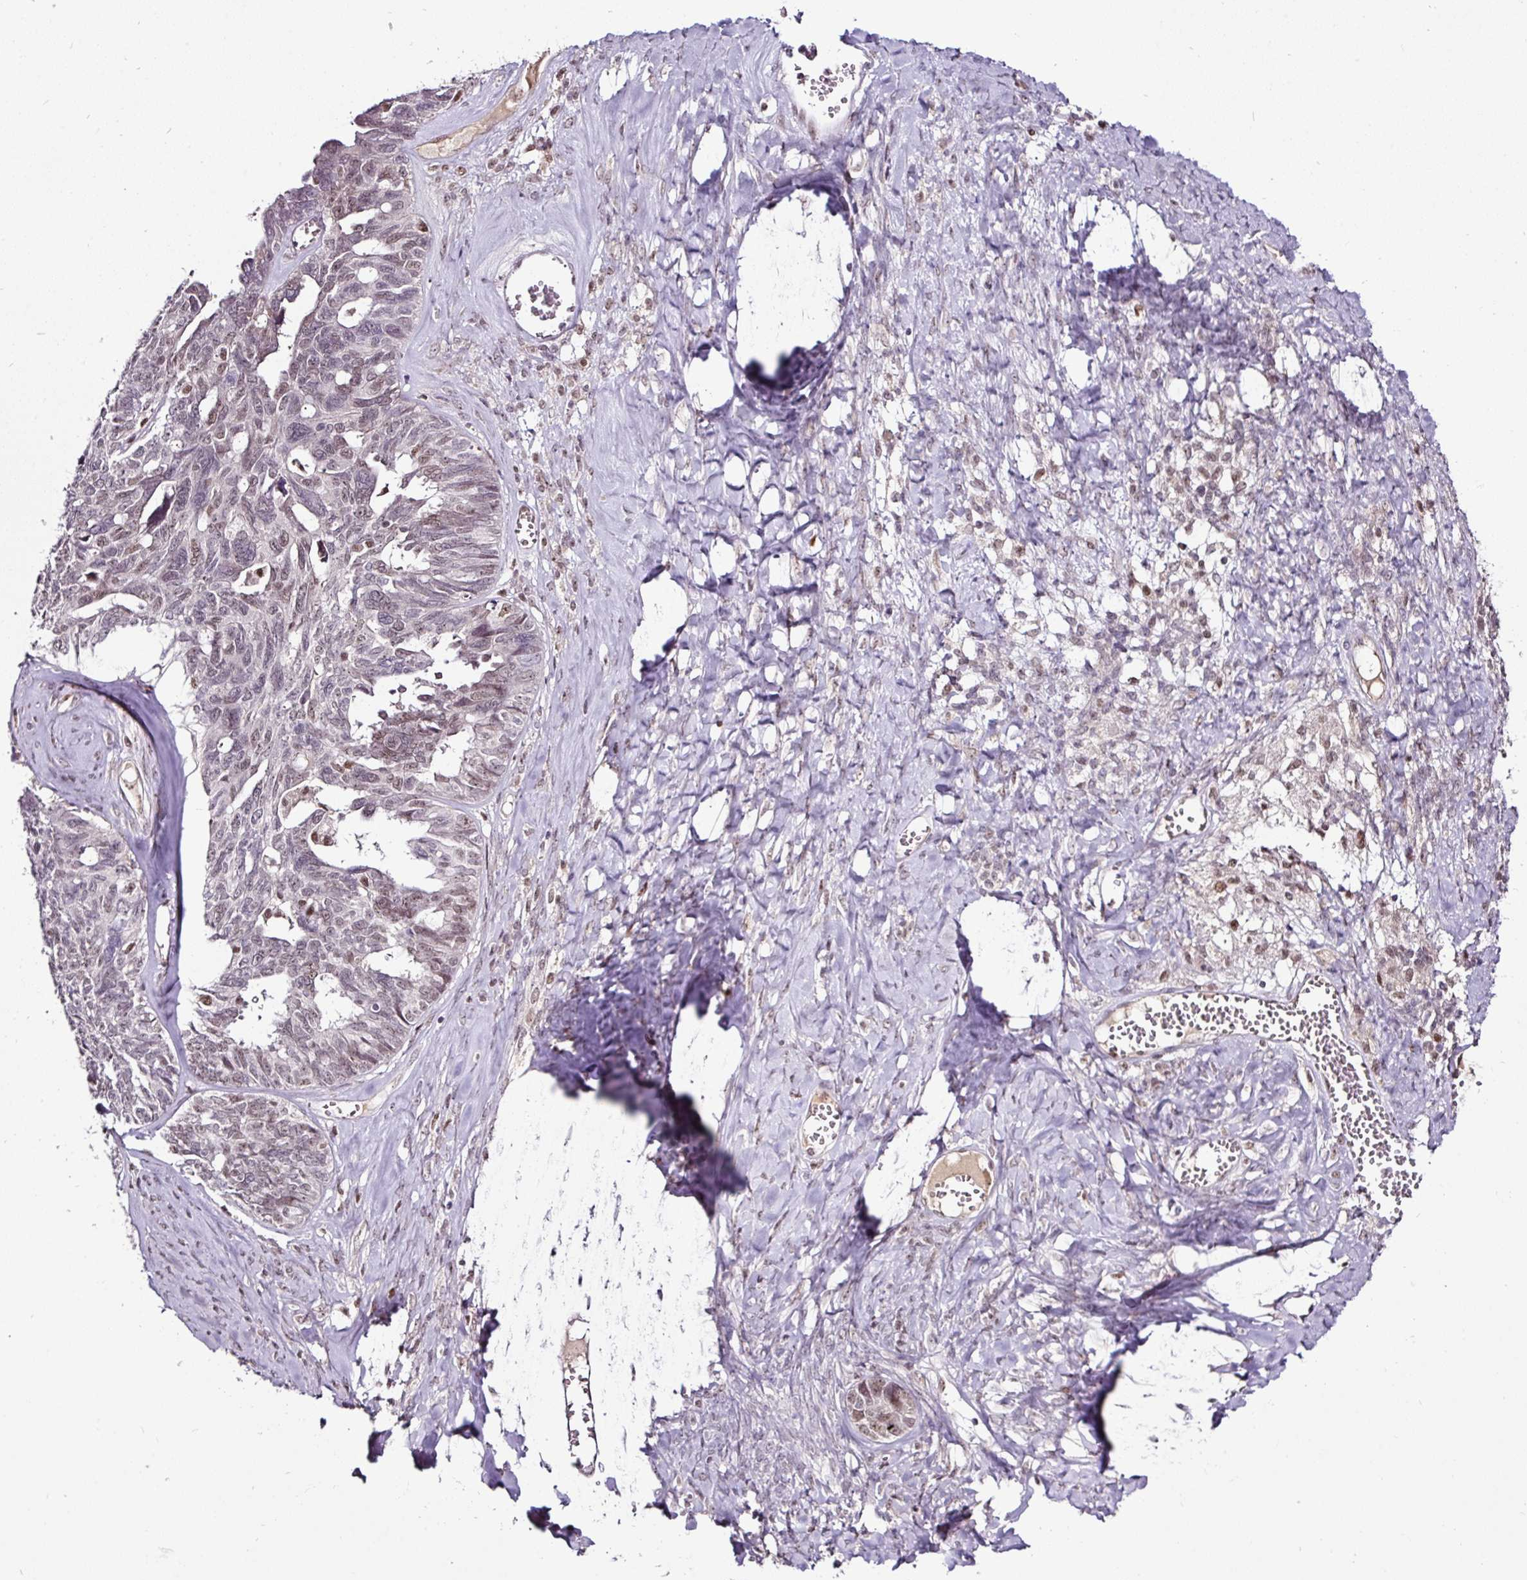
{"staining": {"intensity": "weak", "quantity": "25%-75%", "location": "nuclear"}, "tissue": "ovarian cancer", "cell_type": "Tumor cells", "image_type": "cancer", "snomed": [{"axis": "morphology", "description": "Cystadenocarcinoma, serous, NOS"}, {"axis": "topography", "description": "Ovary"}], "caption": "Protein staining by immunohistochemistry (IHC) exhibits weak nuclear positivity in about 25%-75% of tumor cells in ovarian cancer (serous cystadenocarcinoma). (Brightfield microscopy of DAB IHC at high magnification).", "gene": "KLF16", "patient": {"sex": "female", "age": 79}}